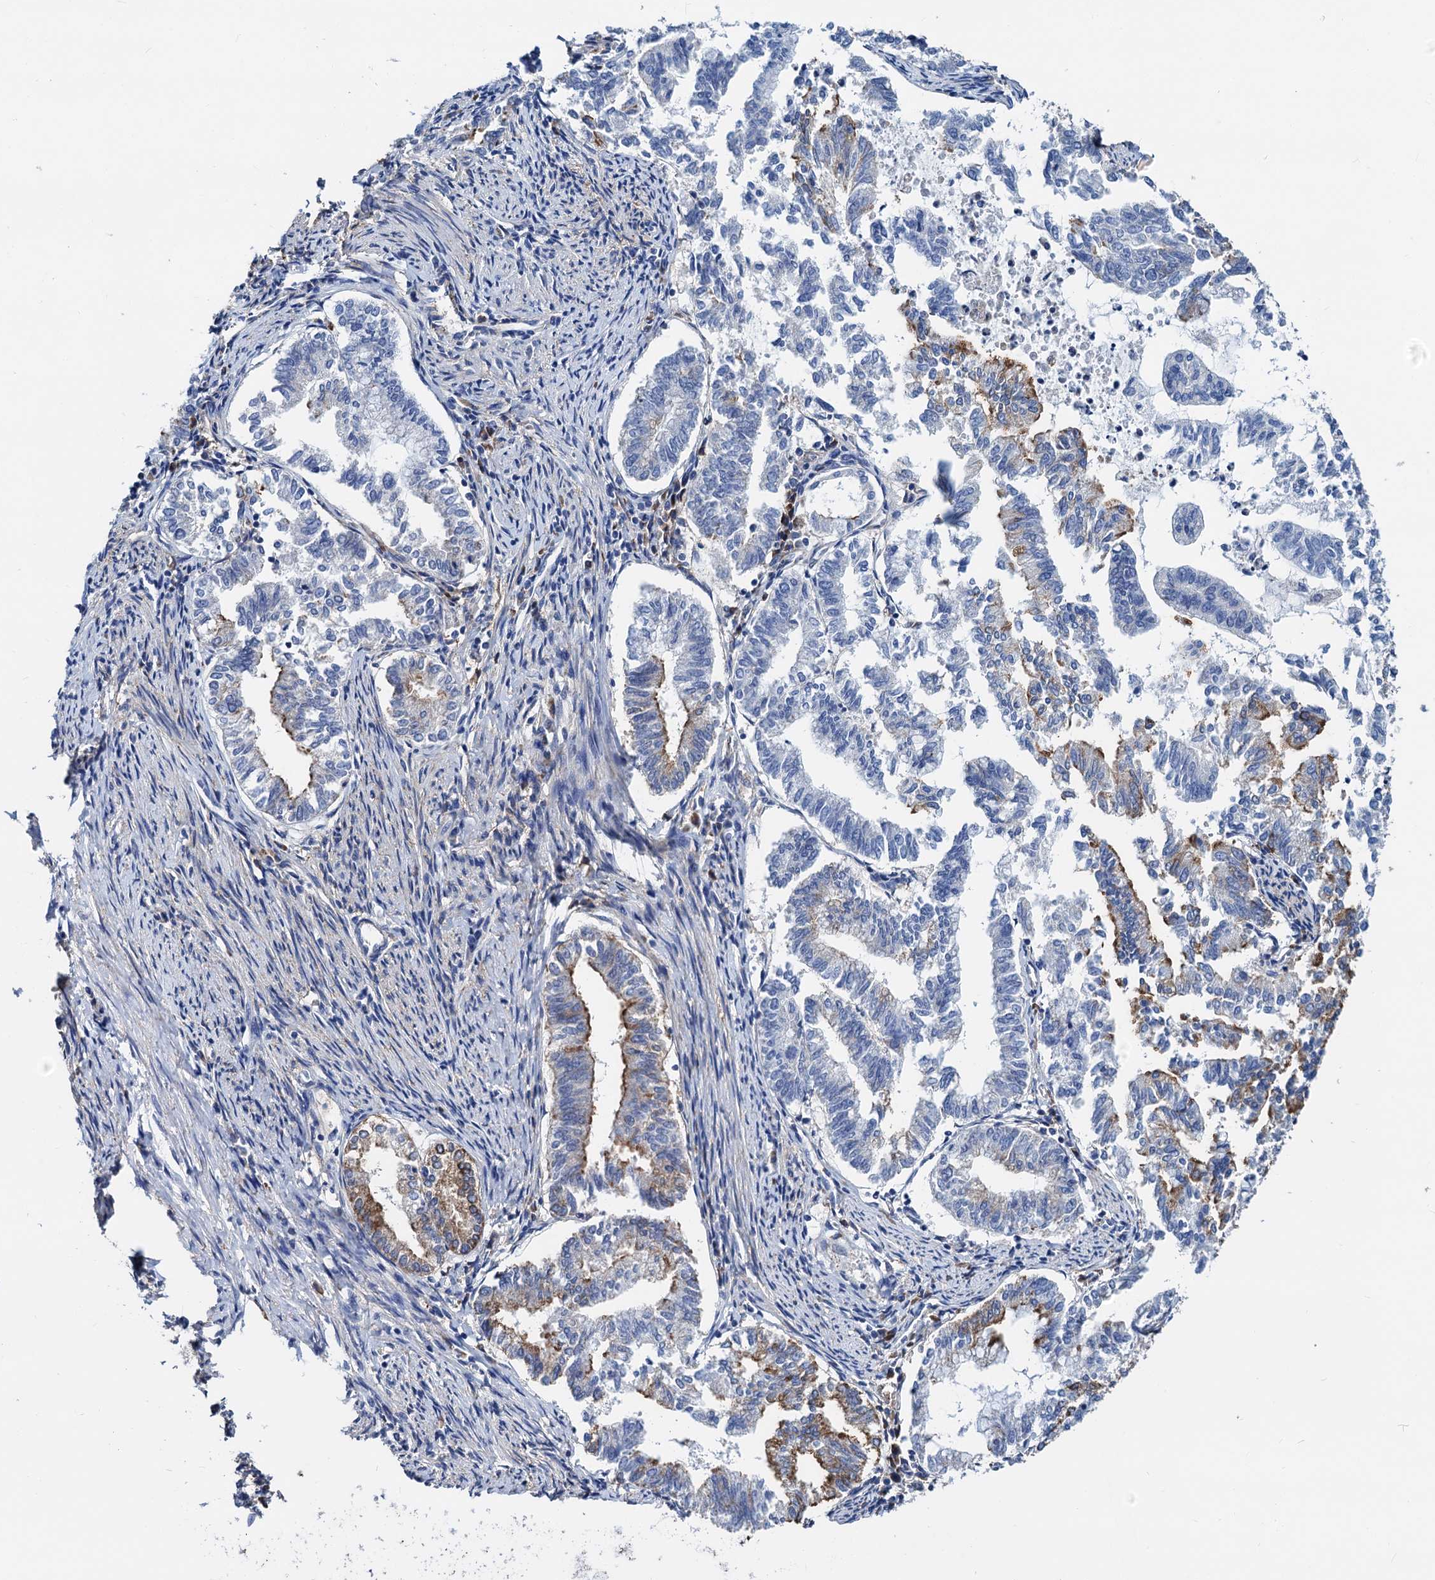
{"staining": {"intensity": "moderate", "quantity": "<25%", "location": "cytoplasmic/membranous"}, "tissue": "endometrial cancer", "cell_type": "Tumor cells", "image_type": "cancer", "snomed": [{"axis": "morphology", "description": "Adenocarcinoma, NOS"}, {"axis": "topography", "description": "Endometrium"}], "caption": "IHC (DAB (3,3'-diaminobenzidine)) staining of human adenocarcinoma (endometrial) demonstrates moderate cytoplasmic/membranous protein positivity in about <25% of tumor cells.", "gene": "GCOM1", "patient": {"sex": "female", "age": 79}}